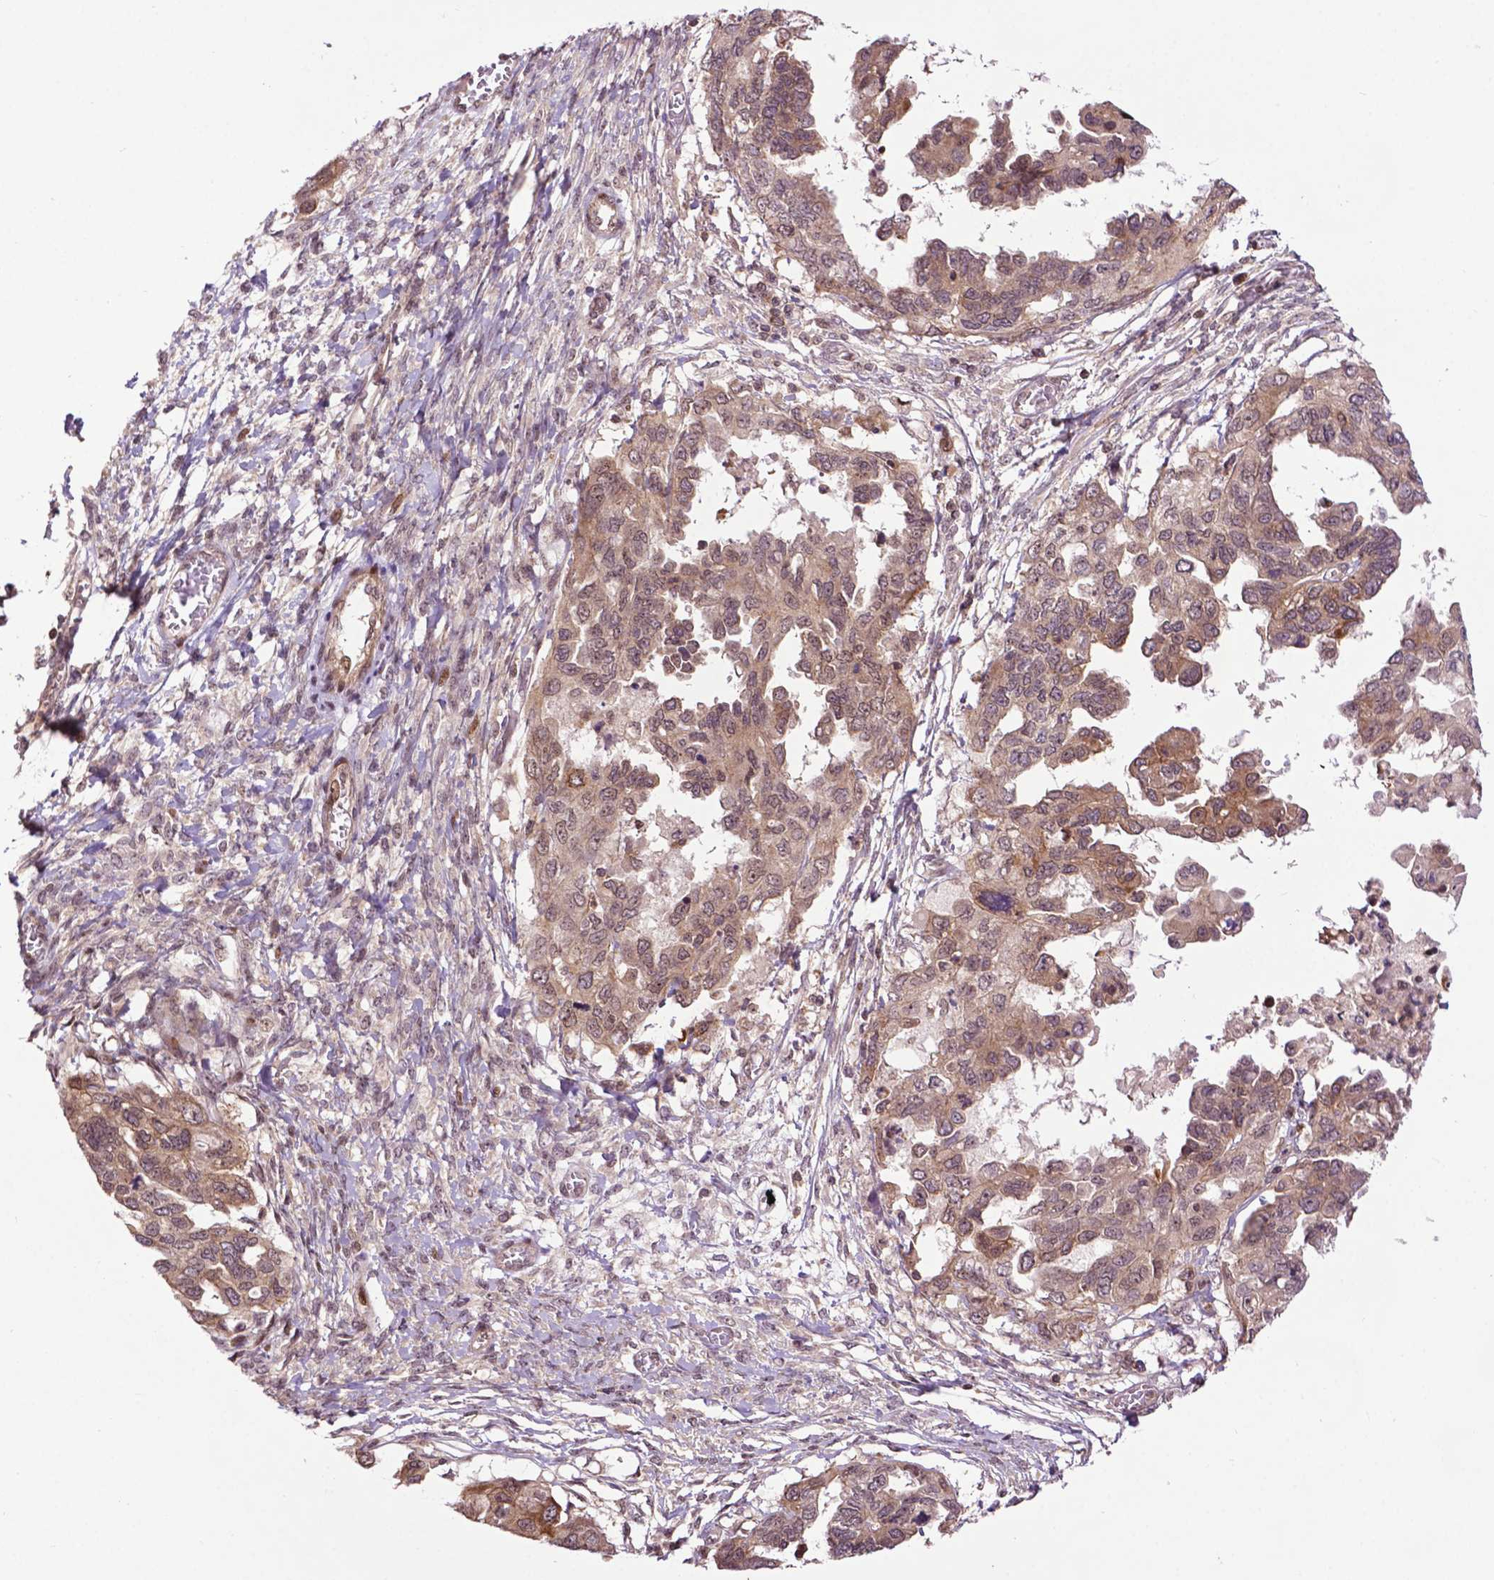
{"staining": {"intensity": "moderate", "quantity": ">75%", "location": "cytoplasmic/membranous,nuclear"}, "tissue": "ovarian cancer", "cell_type": "Tumor cells", "image_type": "cancer", "snomed": [{"axis": "morphology", "description": "Cystadenocarcinoma, serous, NOS"}, {"axis": "topography", "description": "Ovary"}], "caption": "Ovarian cancer stained with IHC reveals moderate cytoplasmic/membranous and nuclear staining in approximately >75% of tumor cells. (Brightfield microscopy of DAB IHC at high magnification).", "gene": "TMX2", "patient": {"sex": "female", "age": 53}}